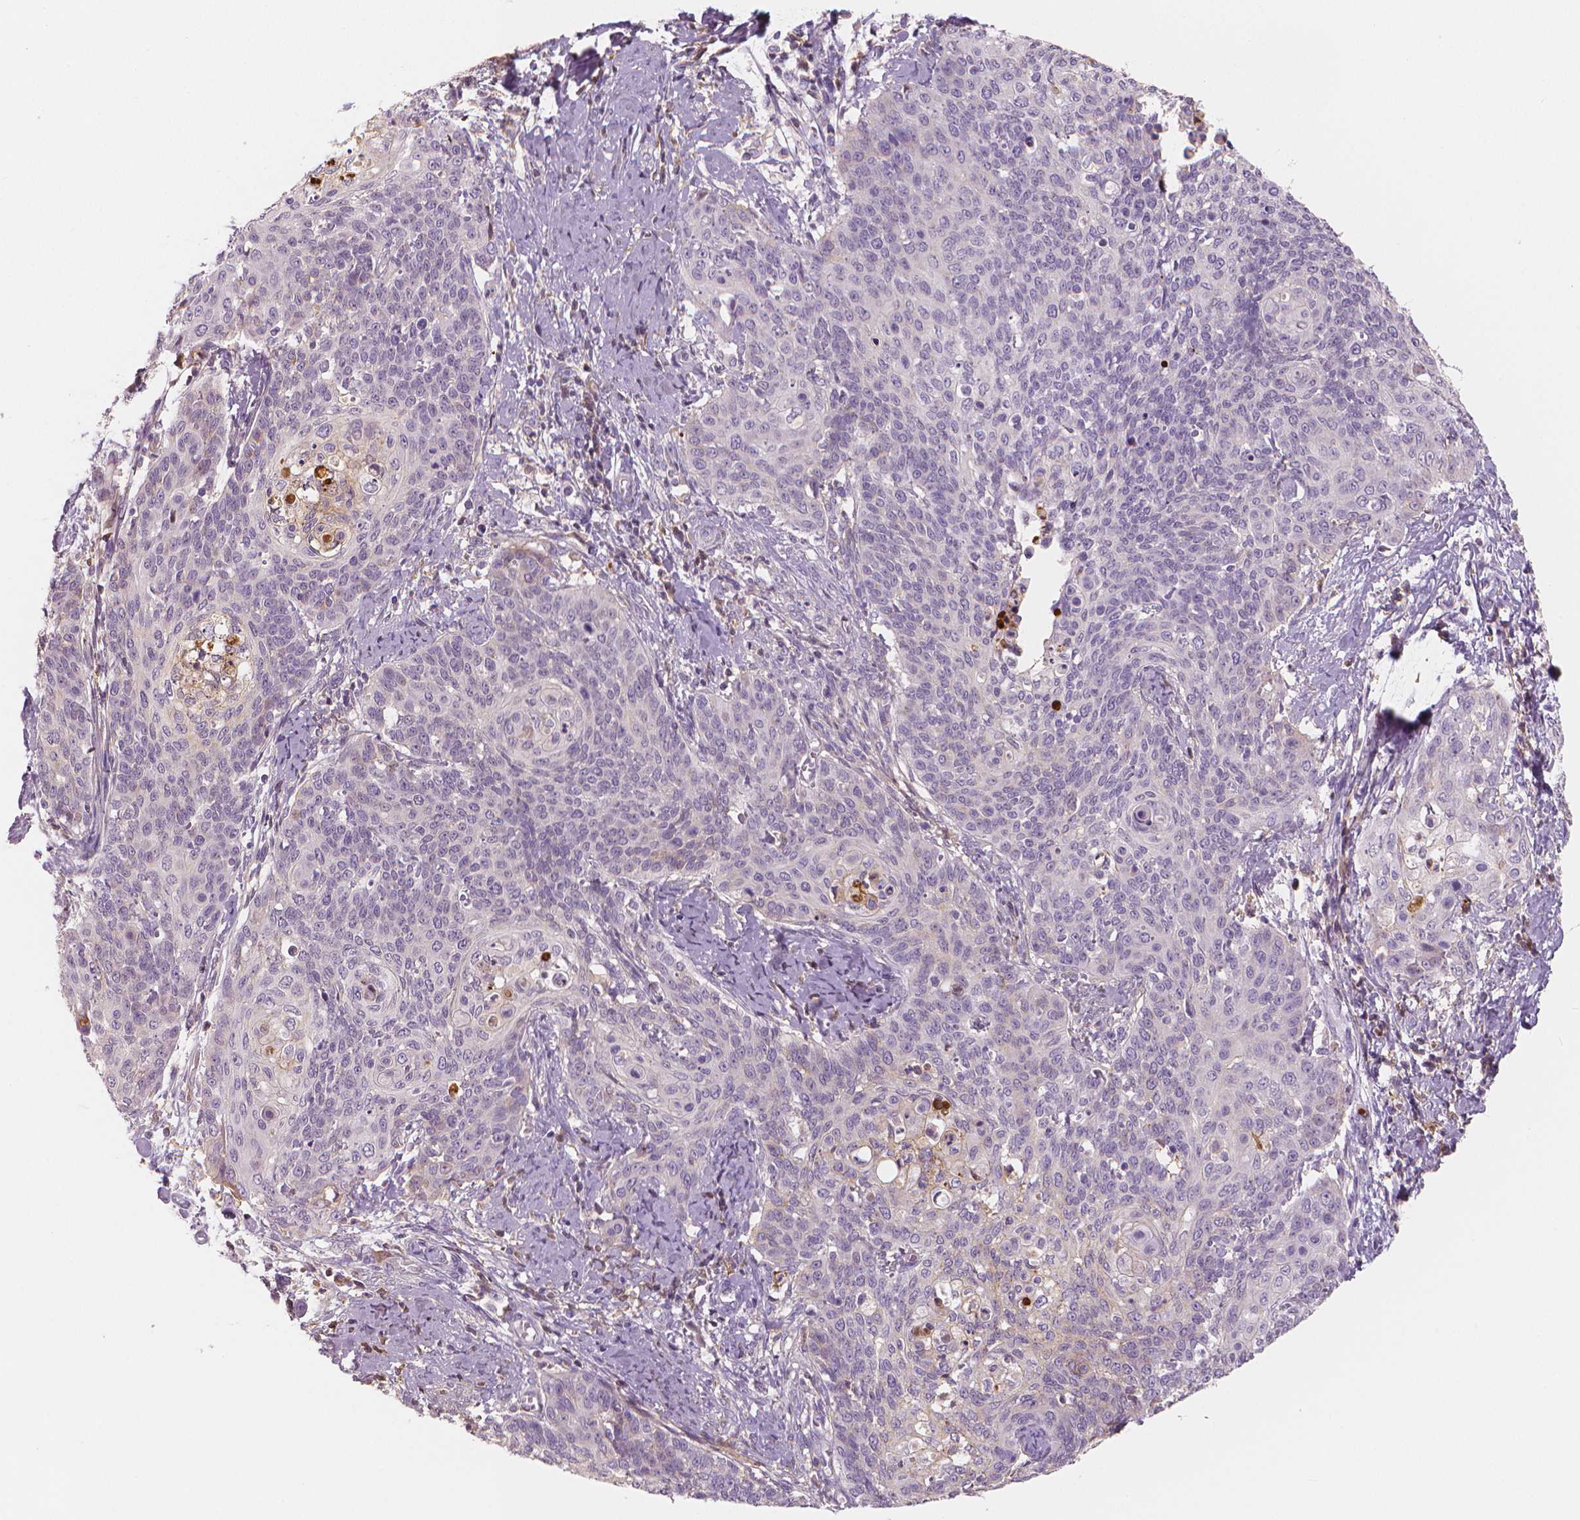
{"staining": {"intensity": "negative", "quantity": "none", "location": "none"}, "tissue": "cervical cancer", "cell_type": "Tumor cells", "image_type": "cancer", "snomed": [{"axis": "morphology", "description": "Normal tissue, NOS"}, {"axis": "morphology", "description": "Squamous cell carcinoma, NOS"}, {"axis": "topography", "description": "Cervix"}], "caption": "Immunohistochemistry micrograph of cervical cancer (squamous cell carcinoma) stained for a protein (brown), which exhibits no positivity in tumor cells.", "gene": "APOA4", "patient": {"sex": "female", "age": 39}}